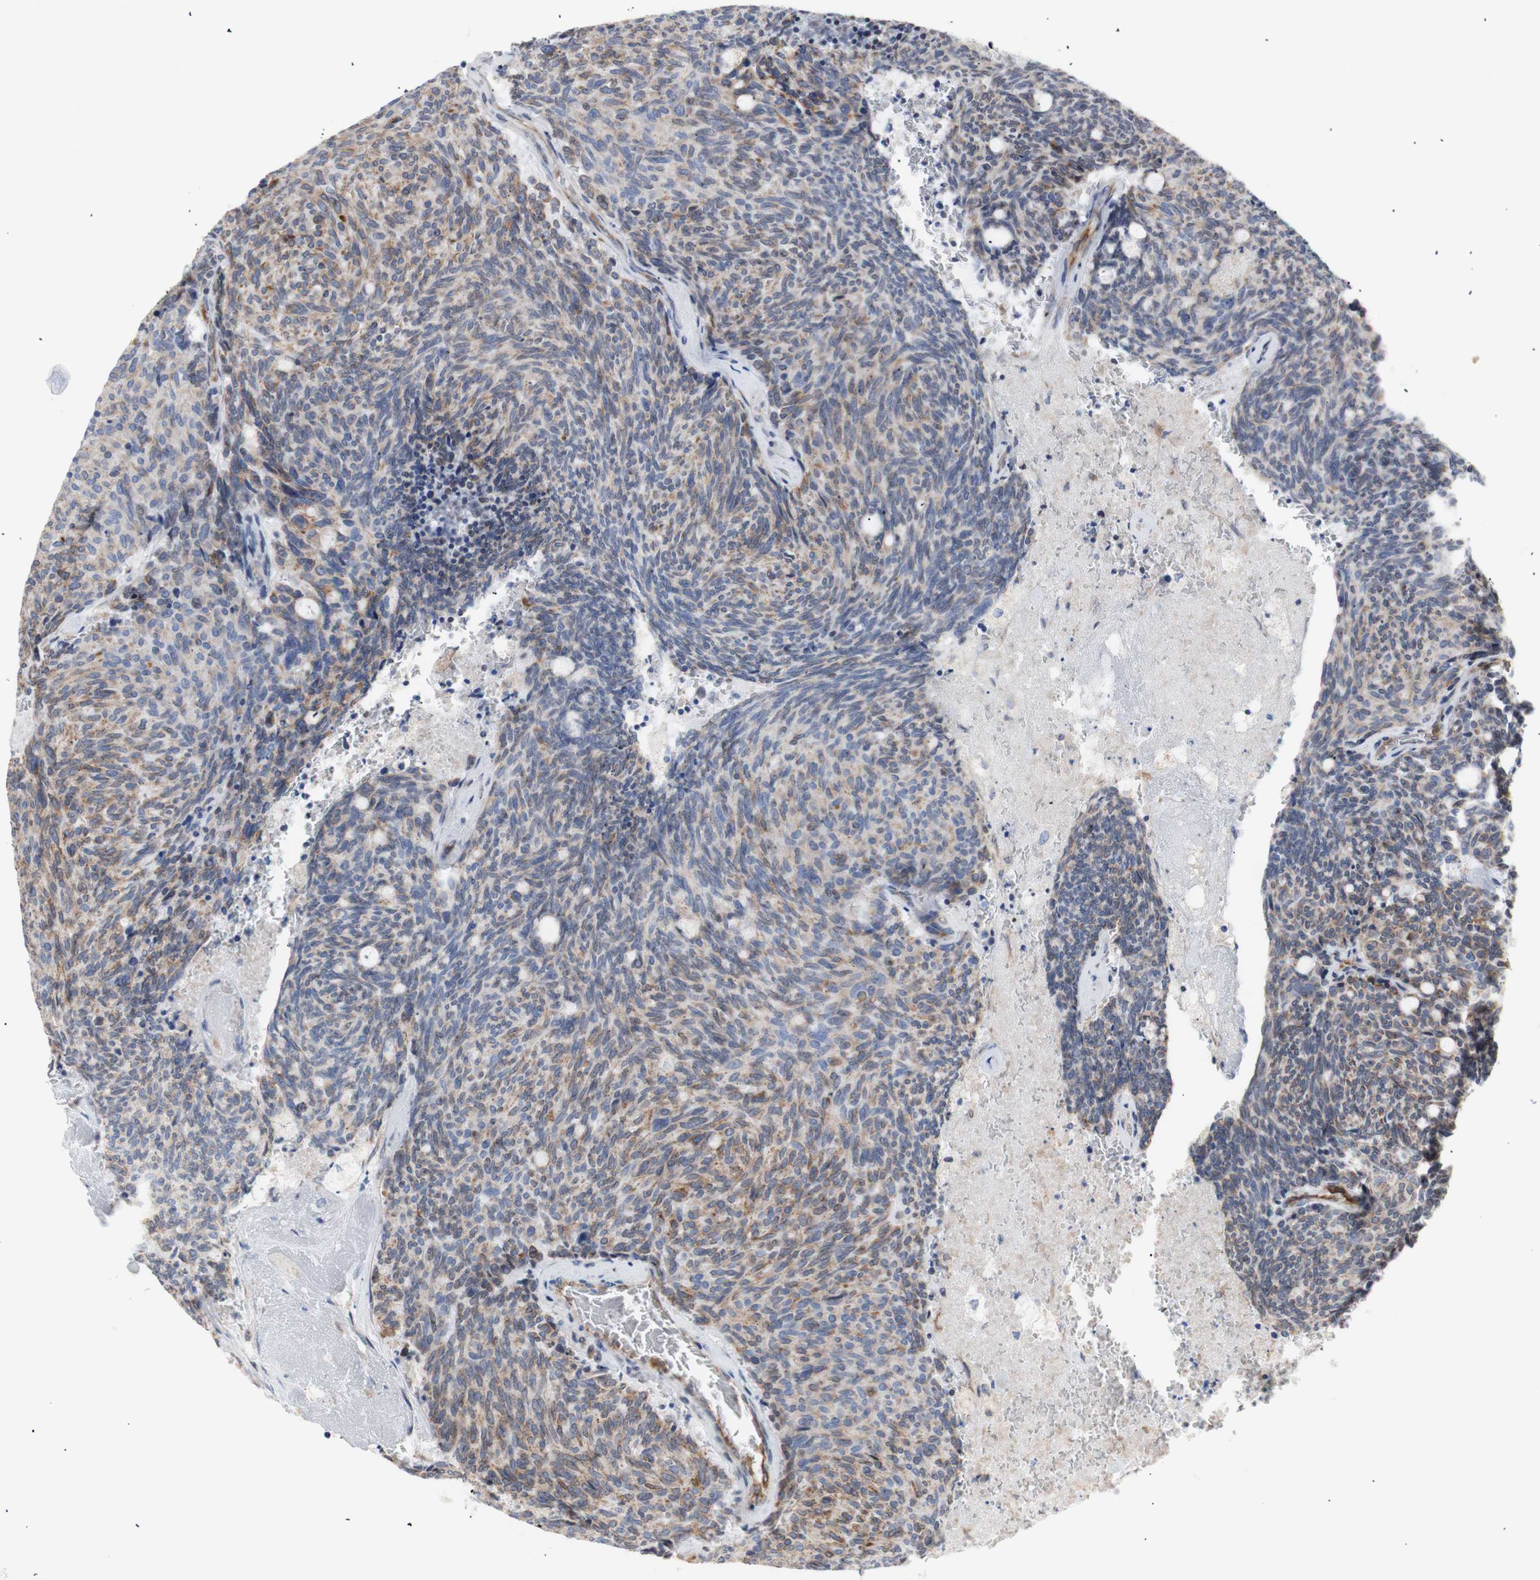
{"staining": {"intensity": "weak", "quantity": "<25%", "location": "cytoplasmic/membranous"}, "tissue": "carcinoid", "cell_type": "Tumor cells", "image_type": "cancer", "snomed": [{"axis": "morphology", "description": "Carcinoid, malignant, NOS"}, {"axis": "topography", "description": "Pancreas"}], "caption": "Immunohistochemistry of human carcinoid (malignant) demonstrates no expression in tumor cells.", "gene": "ERLIN1", "patient": {"sex": "female", "age": 54}}